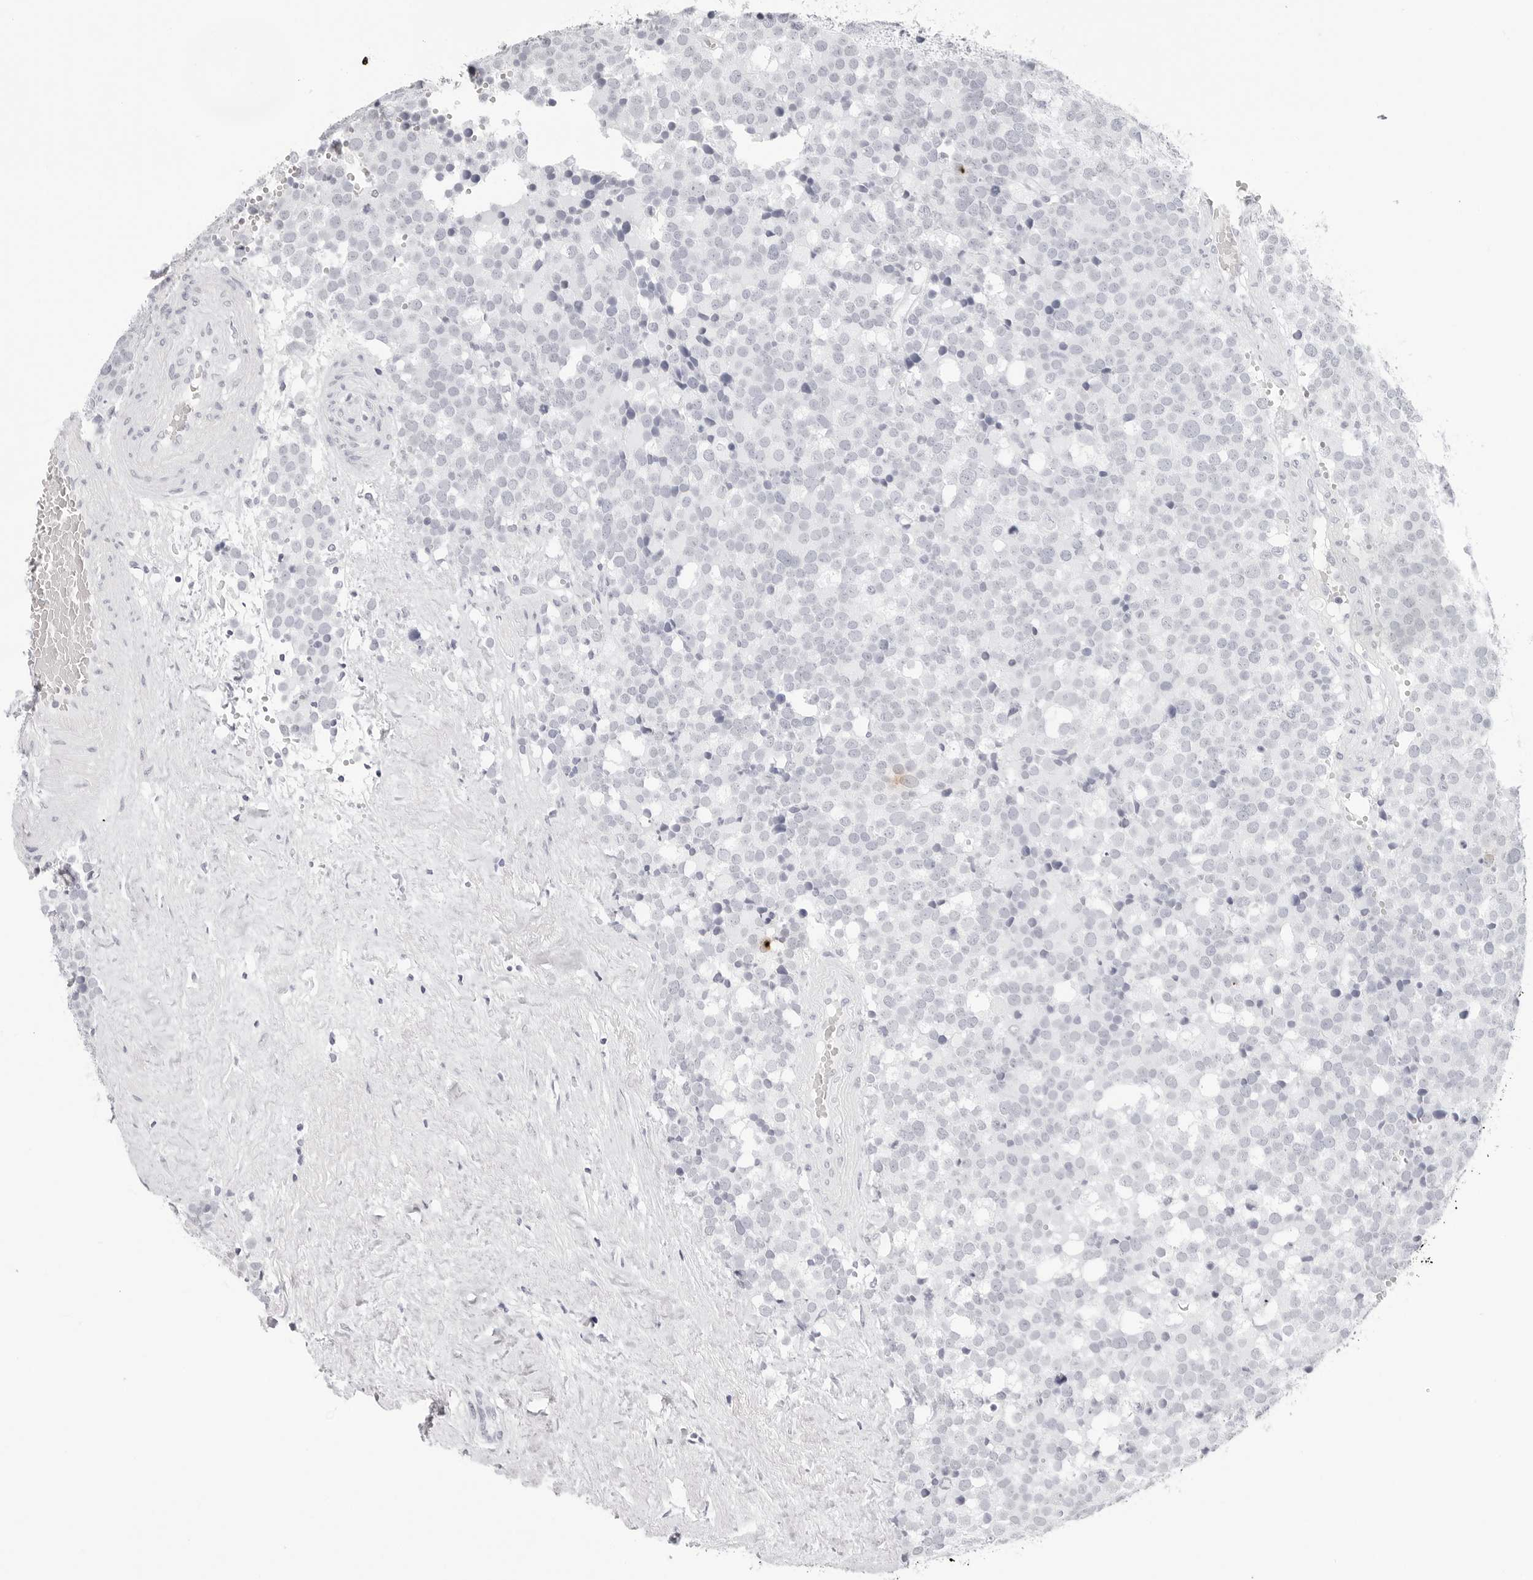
{"staining": {"intensity": "negative", "quantity": "none", "location": "none"}, "tissue": "testis cancer", "cell_type": "Tumor cells", "image_type": "cancer", "snomed": [{"axis": "morphology", "description": "Seminoma, NOS"}, {"axis": "topography", "description": "Testis"}], "caption": "Immunohistochemical staining of human testis cancer exhibits no significant positivity in tumor cells.", "gene": "CST5", "patient": {"sex": "male", "age": 71}}